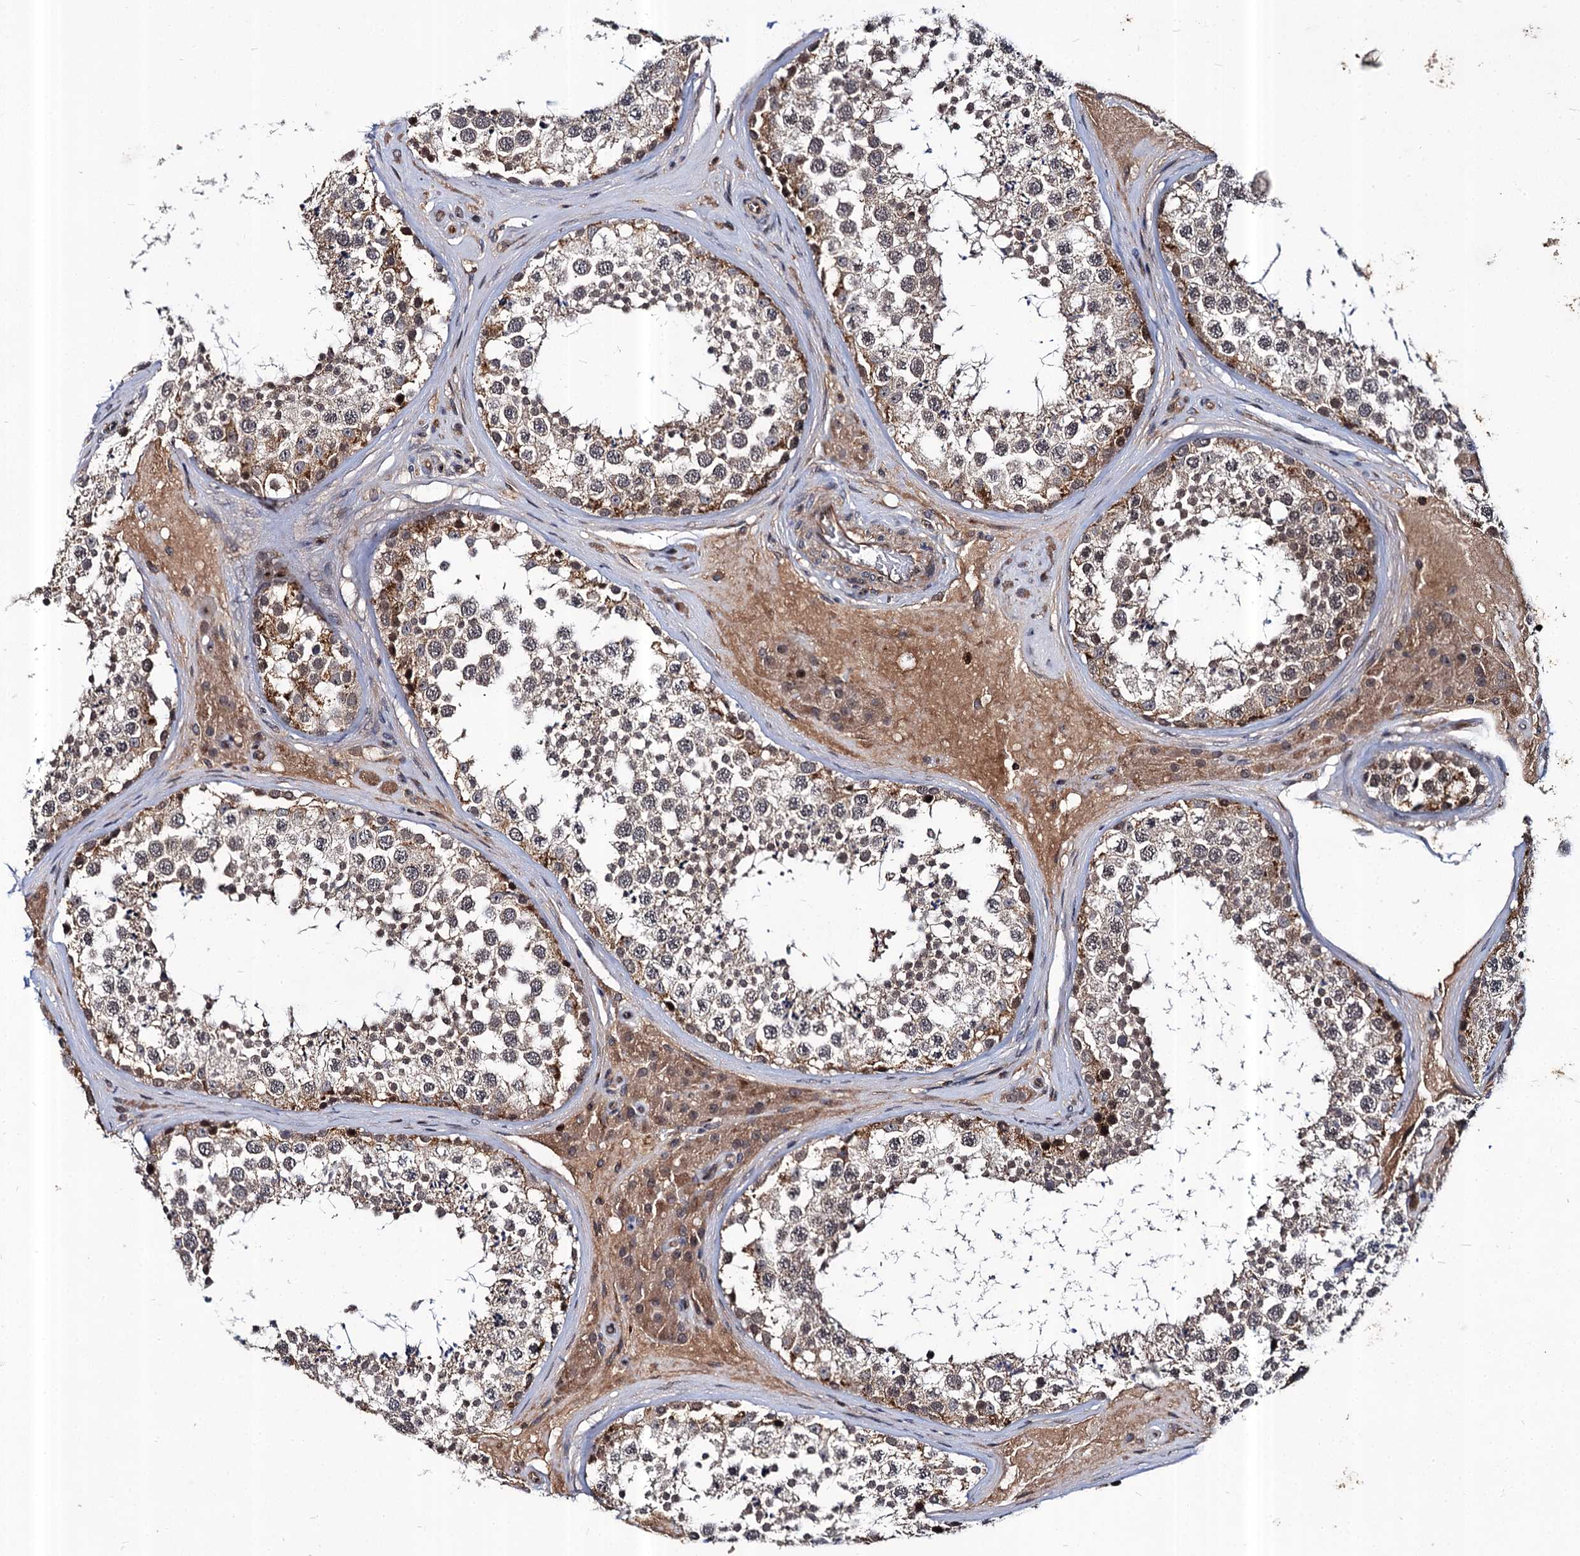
{"staining": {"intensity": "moderate", "quantity": "25%-75%", "location": "cytoplasmic/membranous,nuclear"}, "tissue": "testis", "cell_type": "Cells in seminiferous ducts", "image_type": "normal", "snomed": [{"axis": "morphology", "description": "Normal tissue, NOS"}, {"axis": "topography", "description": "Testis"}], "caption": "IHC photomicrograph of unremarkable testis: testis stained using IHC demonstrates medium levels of moderate protein expression localized specifically in the cytoplasmic/membranous,nuclear of cells in seminiferous ducts, appearing as a cytoplasmic/membranous,nuclear brown color.", "gene": "ABLIM1", "patient": {"sex": "male", "age": 46}}